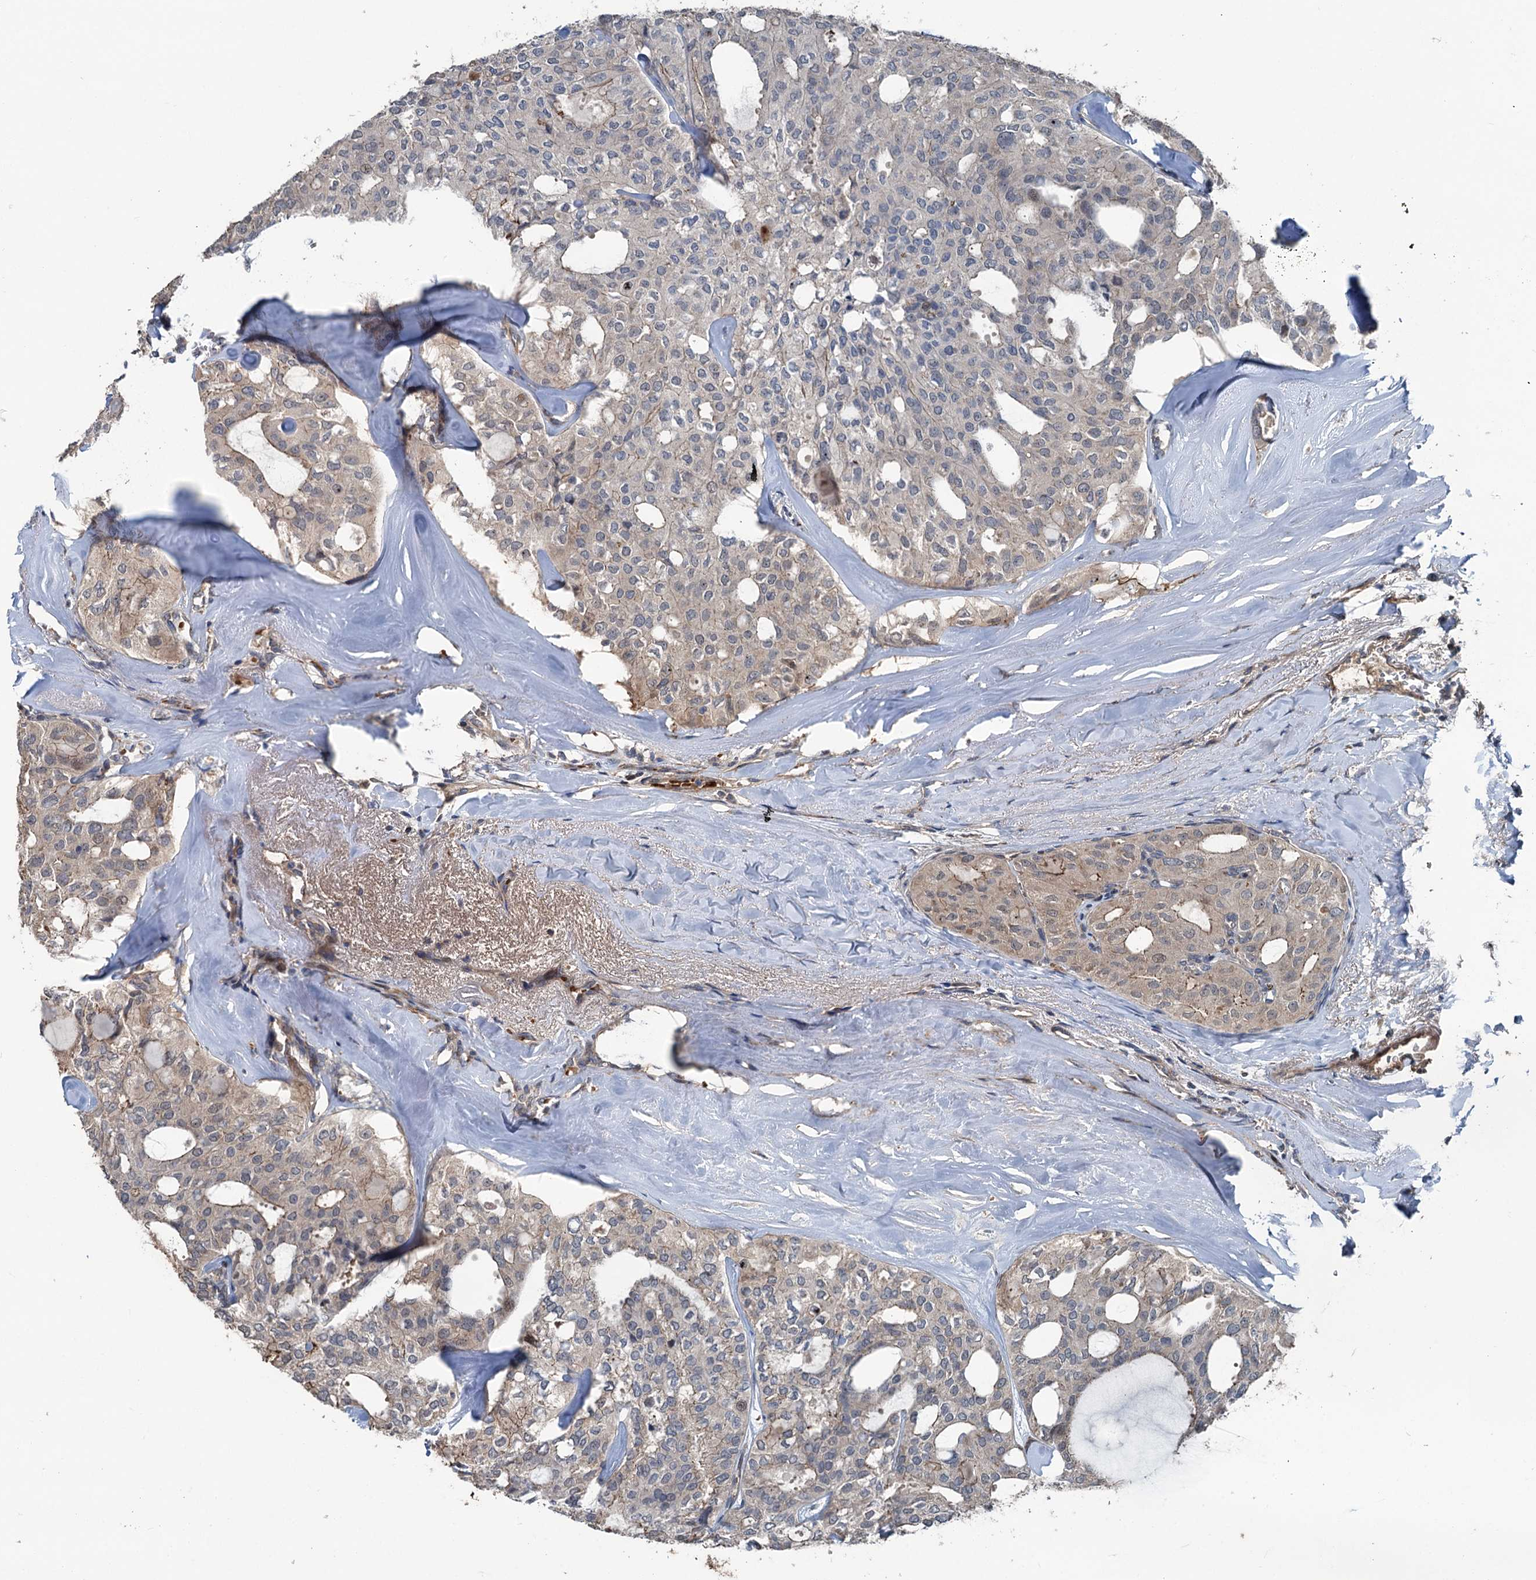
{"staining": {"intensity": "weak", "quantity": "25%-75%", "location": "cytoplasmic/membranous"}, "tissue": "thyroid cancer", "cell_type": "Tumor cells", "image_type": "cancer", "snomed": [{"axis": "morphology", "description": "Follicular adenoma carcinoma, NOS"}, {"axis": "topography", "description": "Thyroid gland"}], "caption": "IHC image of neoplastic tissue: thyroid cancer (follicular adenoma carcinoma) stained using IHC exhibits low levels of weak protein expression localized specifically in the cytoplasmic/membranous of tumor cells, appearing as a cytoplasmic/membranous brown color.", "gene": "TEDC1", "patient": {"sex": "male", "age": 75}}